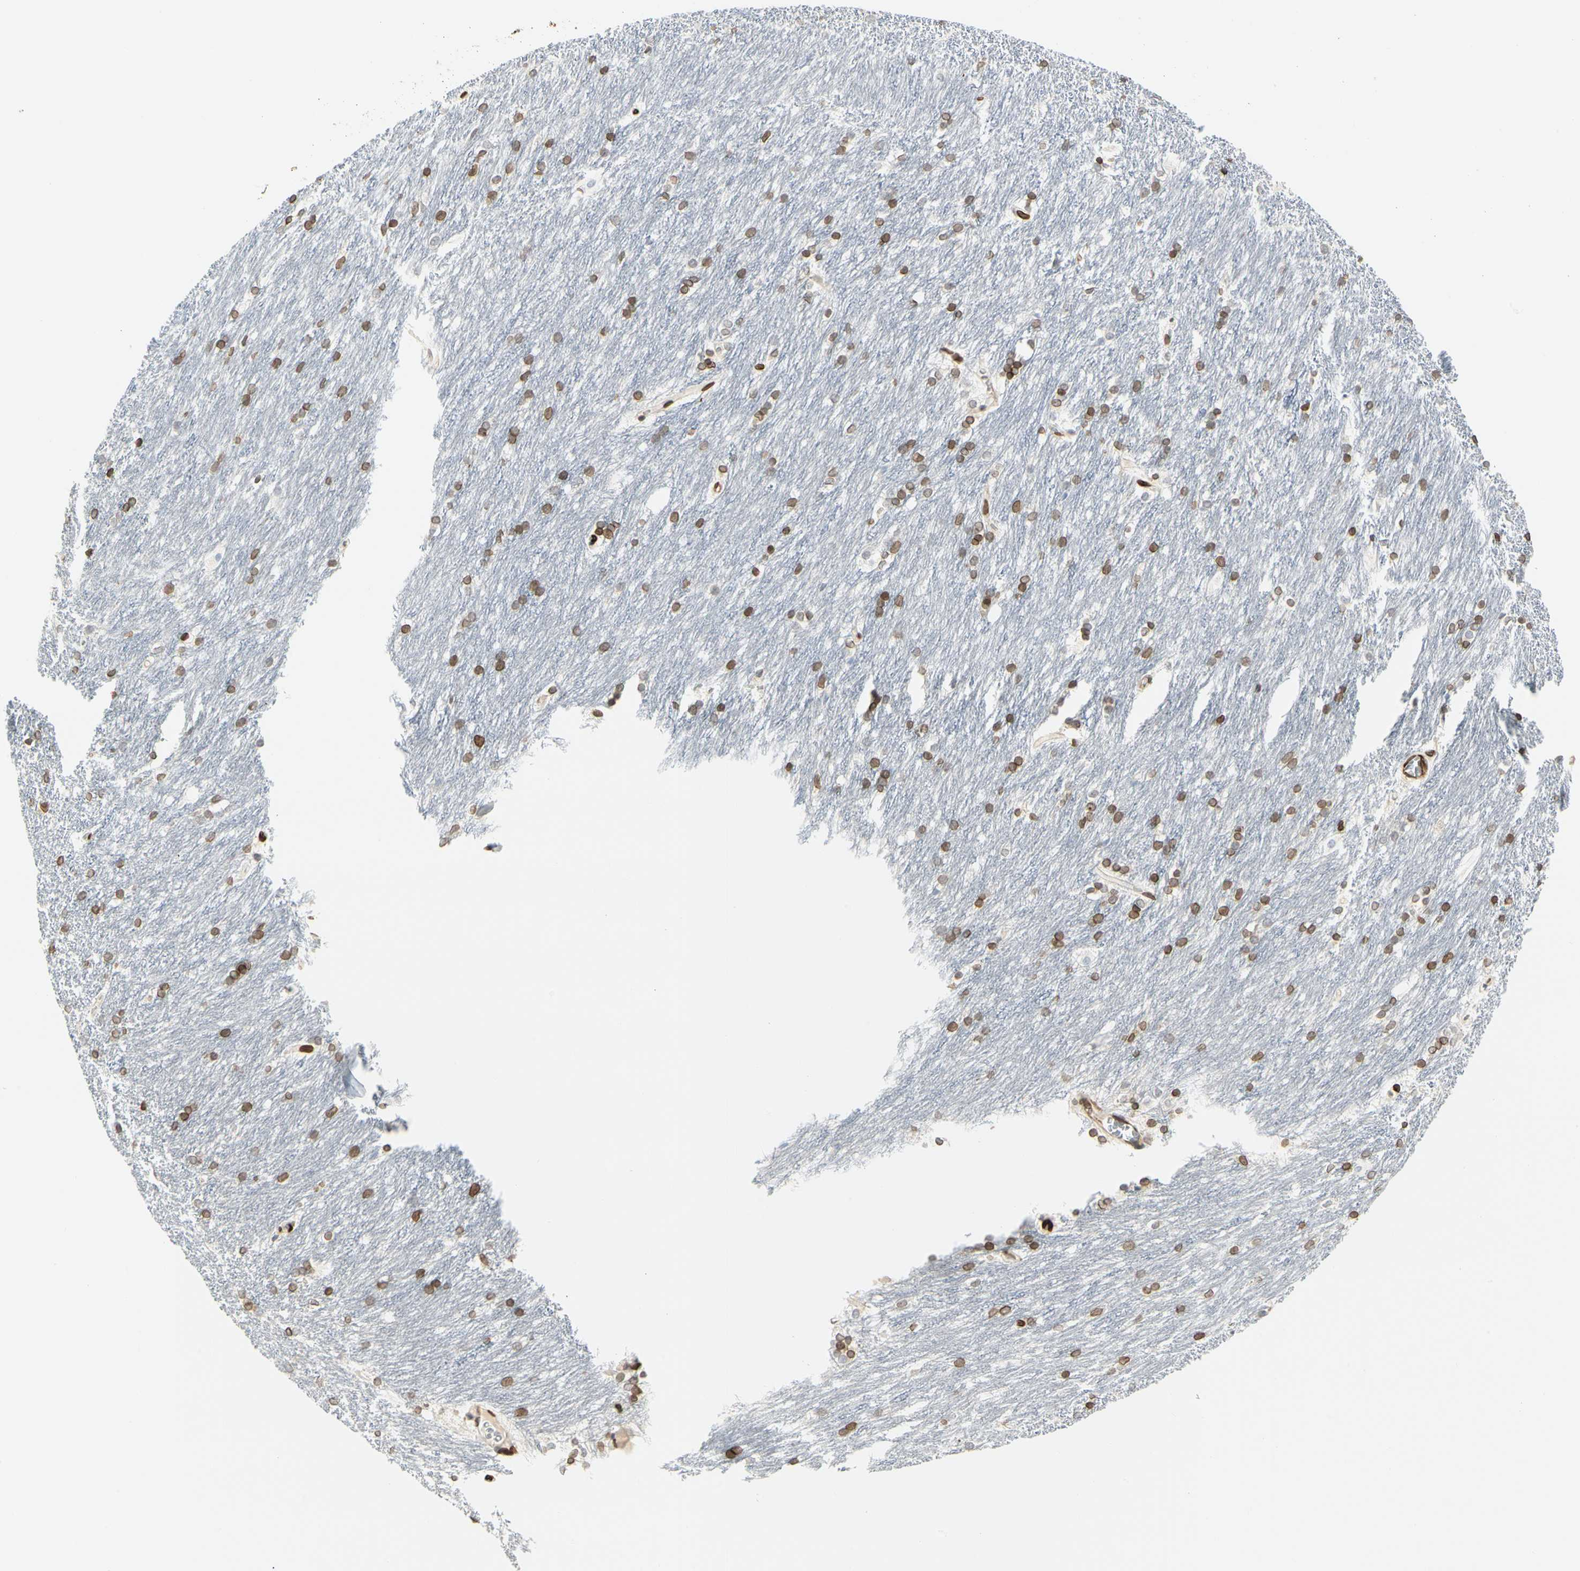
{"staining": {"intensity": "moderate", "quantity": "25%-75%", "location": "nuclear"}, "tissue": "caudate", "cell_type": "Glial cells", "image_type": "normal", "snomed": [{"axis": "morphology", "description": "Normal tissue, NOS"}, {"axis": "topography", "description": "Lateral ventricle wall"}], "caption": "A medium amount of moderate nuclear expression is appreciated in approximately 25%-75% of glial cells in normal caudate.", "gene": "TMPO", "patient": {"sex": "female", "age": 19}}